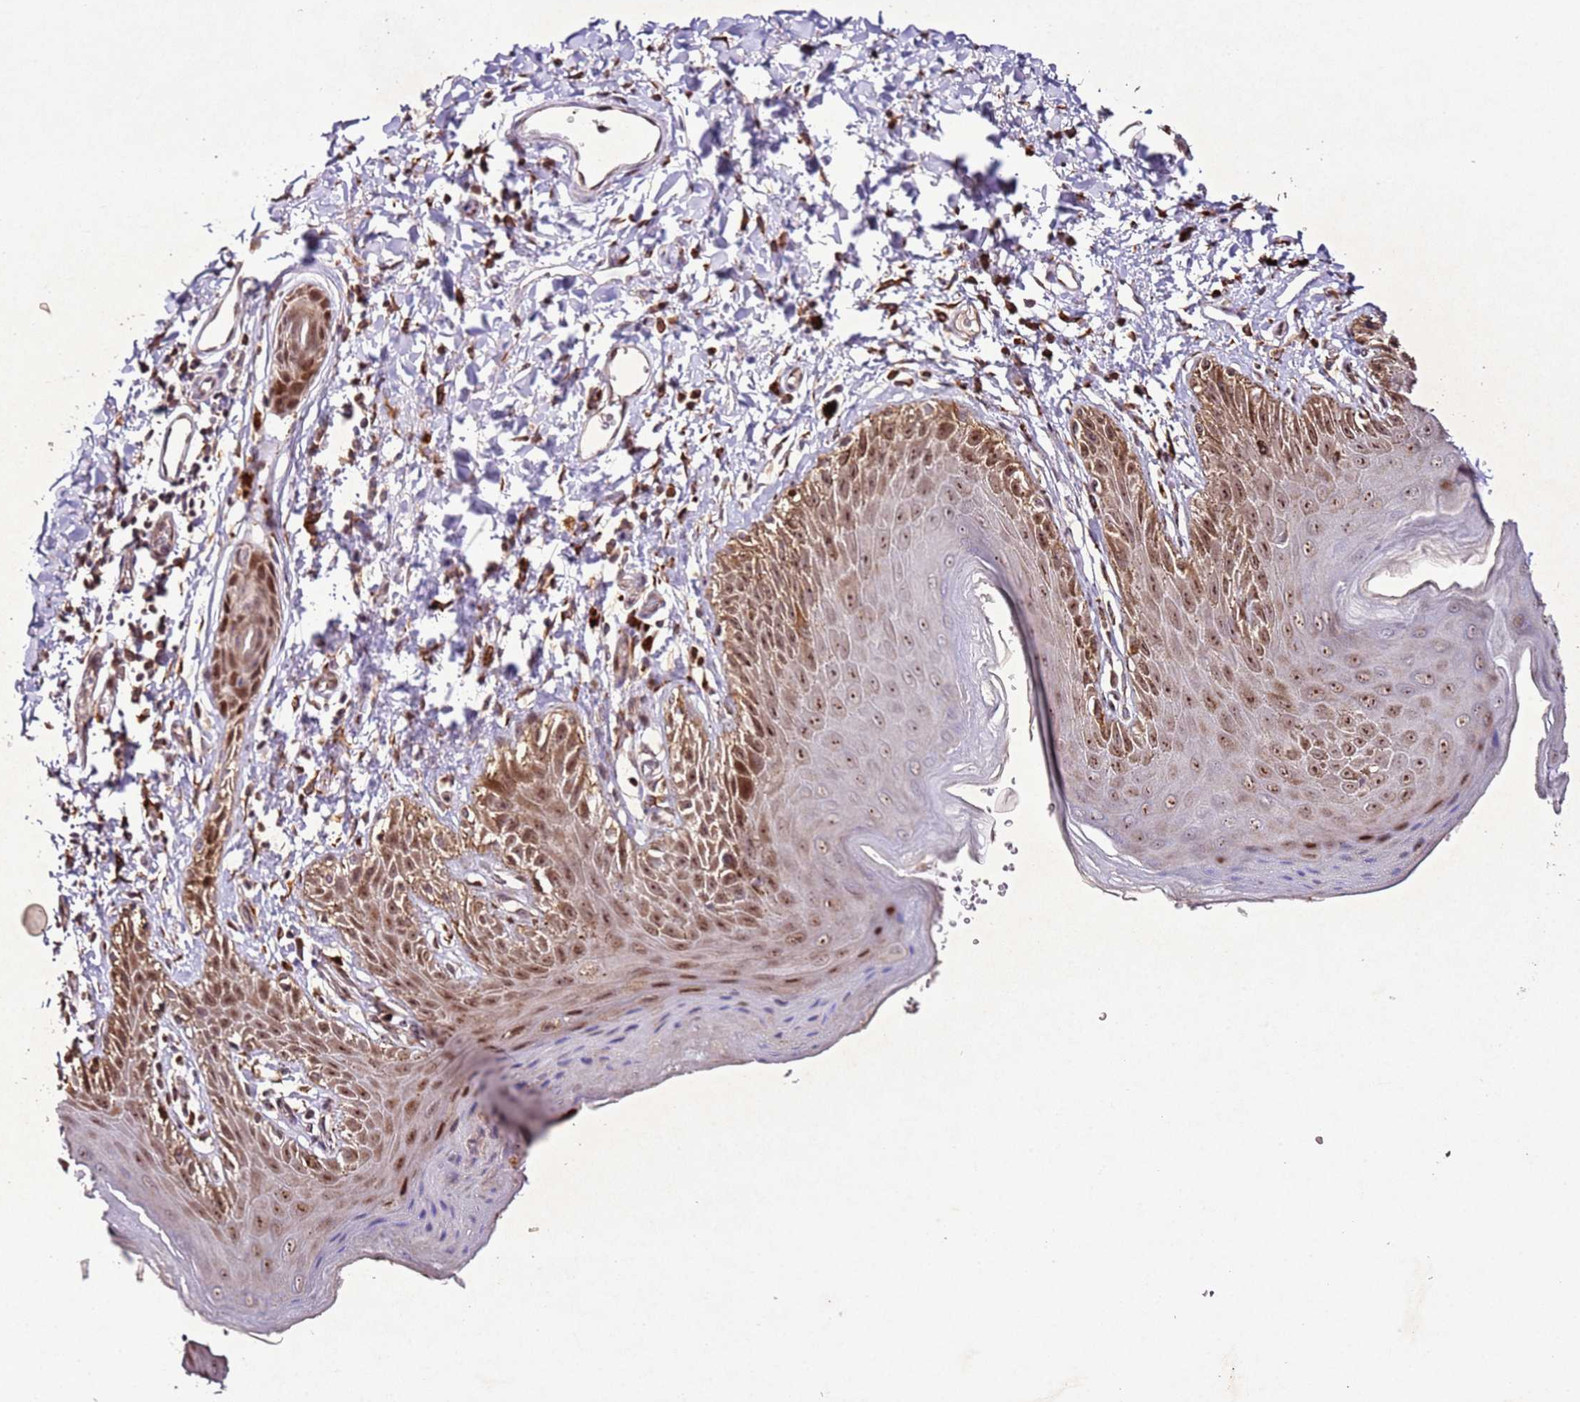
{"staining": {"intensity": "moderate", "quantity": ">75%", "location": "cytoplasmic/membranous,nuclear"}, "tissue": "skin", "cell_type": "Epidermal cells", "image_type": "normal", "snomed": [{"axis": "morphology", "description": "Normal tissue, NOS"}, {"axis": "topography", "description": "Anal"}], "caption": "A brown stain labels moderate cytoplasmic/membranous,nuclear expression of a protein in epidermal cells of normal skin. (brown staining indicates protein expression, while blue staining denotes nuclei).", "gene": "PTMA", "patient": {"sex": "male", "age": 44}}